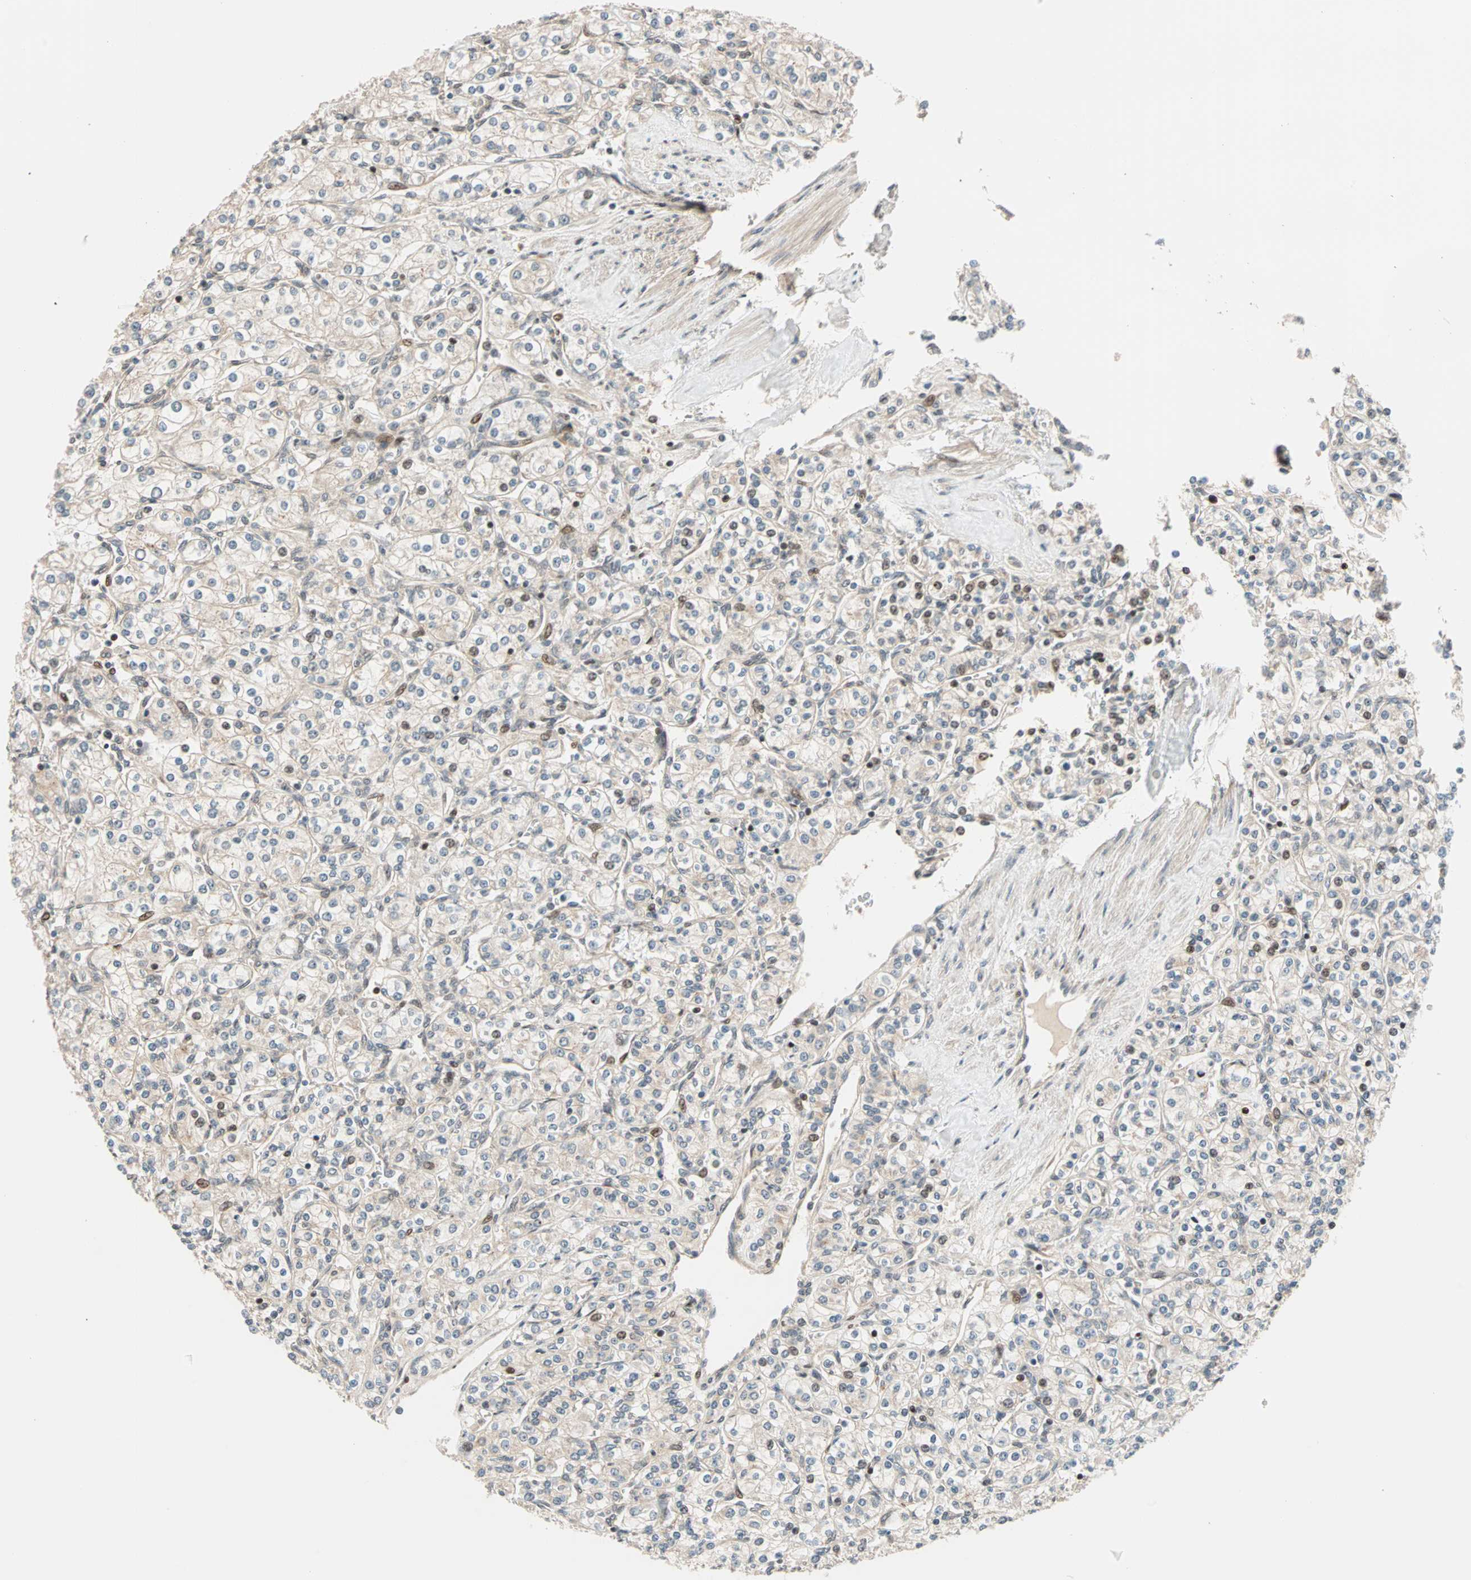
{"staining": {"intensity": "weak", "quantity": "<25%", "location": "cytoplasmic/membranous,nuclear"}, "tissue": "renal cancer", "cell_type": "Tumor cells", "image_type": "cancer", "snomed": [{"axis": "morphology", "description": "Adenocarcinoma, NOS"}, {"axis": "topography", "description": "Kidney"}], "caption": "Immunohistochemistry micrograph of neoplastic tissue: human renal cancer (adenocarcinoma) stained with DAB exhibits no significant protein positivity in tumor cells. (IHC, brightfield microscopy, high magnification).", "gene": "HECW1", "patient": {"sex": "male", "age": 77}}